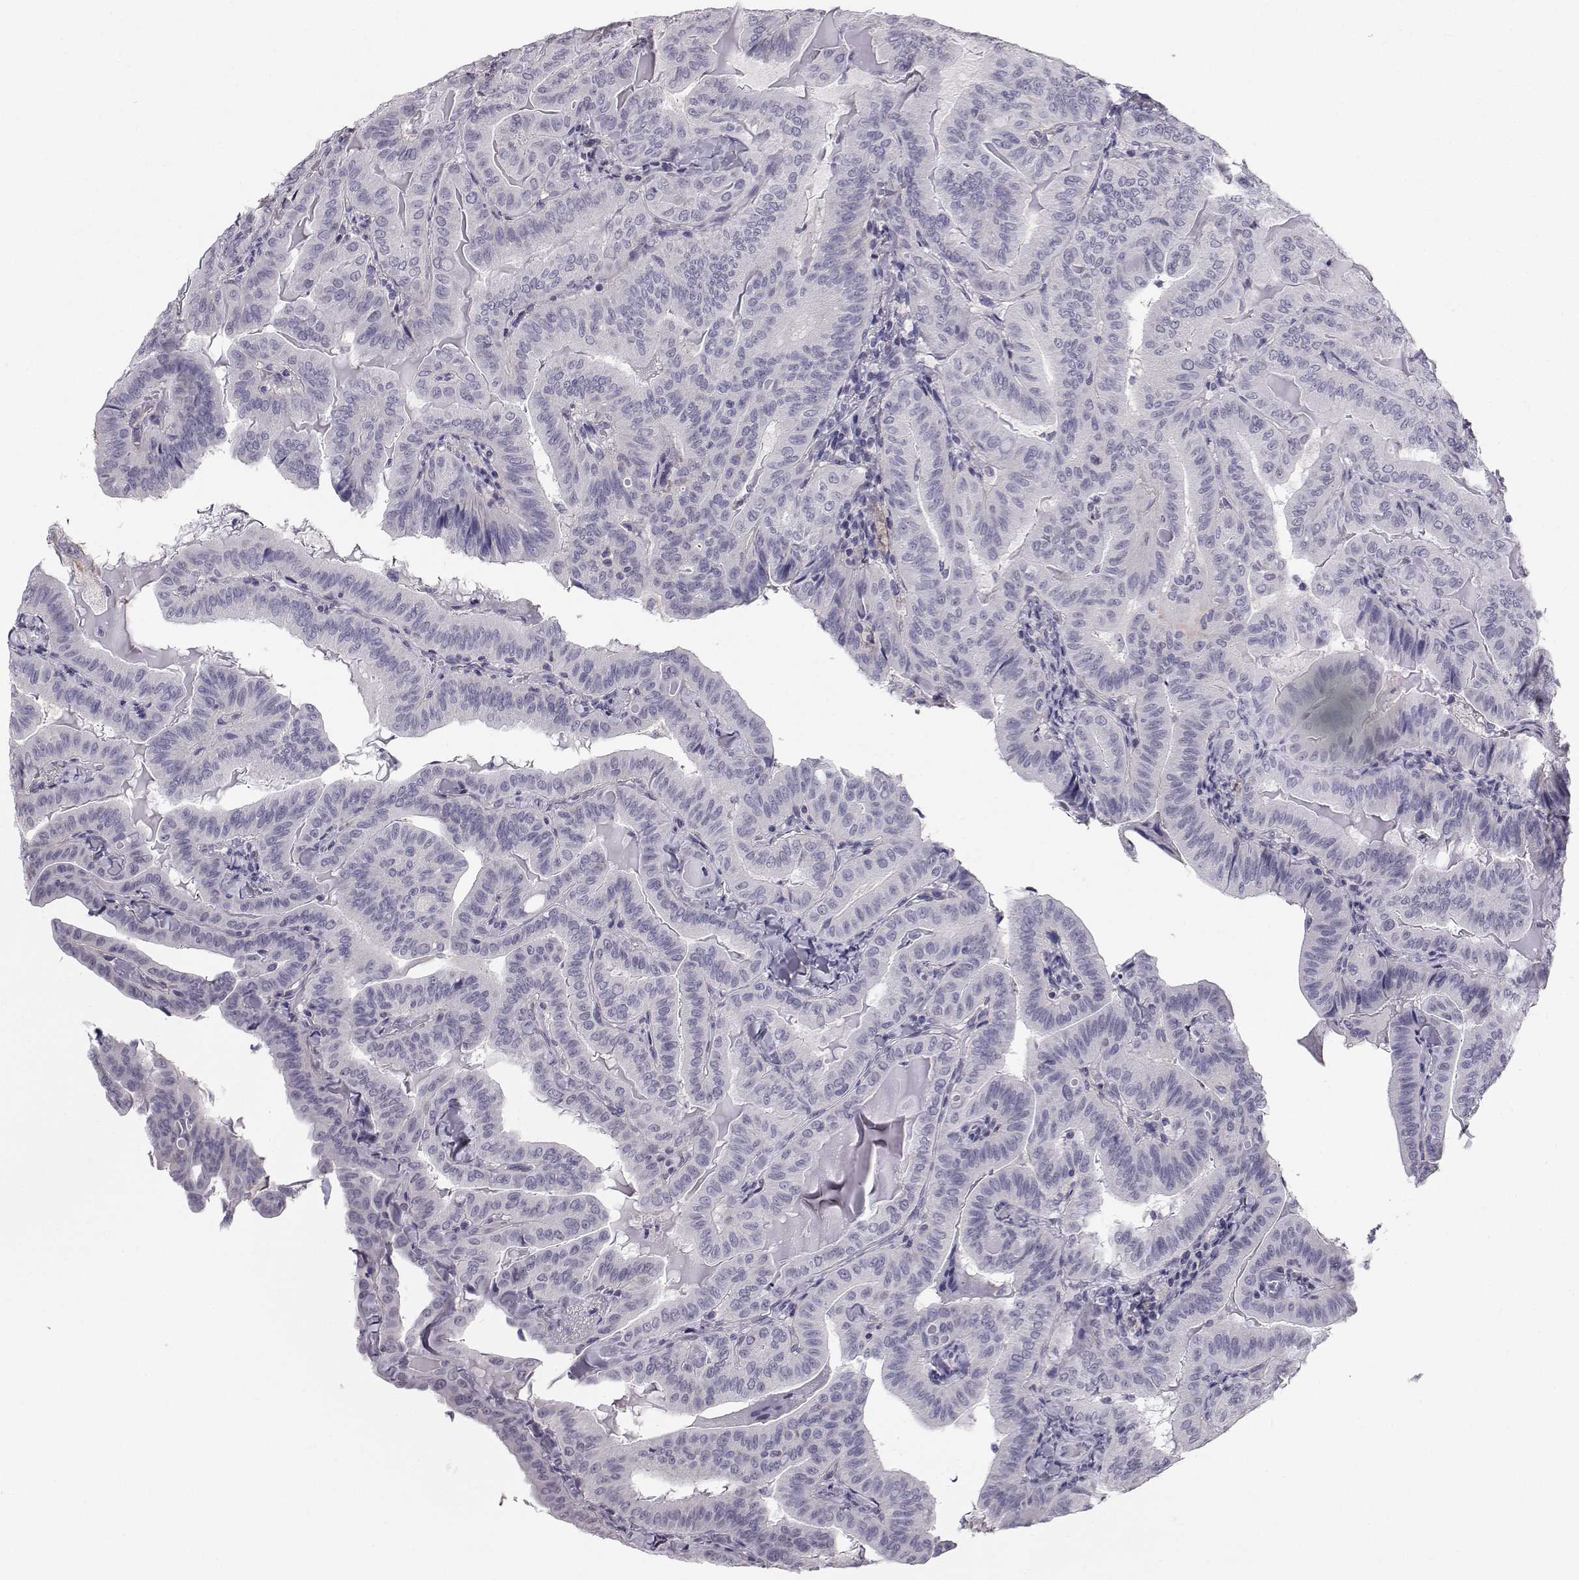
{"staining": {"intensity": "negative", "quantity": "none", "location": "none"}, "tissue": "thyroid cancer", "cell_type": "Tumor cells", "image_type": "cancer", "snomed": [{"axis": "morphology", "description": "Papillary adenocarcinoma, NOS"}, {"axis": "topography", "description": "Thyroid gland"}], "caption": "Papillary adenocarcinoma (thyroid) was stained to show a protein in brown. There is no significant expression in tumor cells.", "gene": "SPDYE4", "patient": {"sex": "female", "age": 68}}